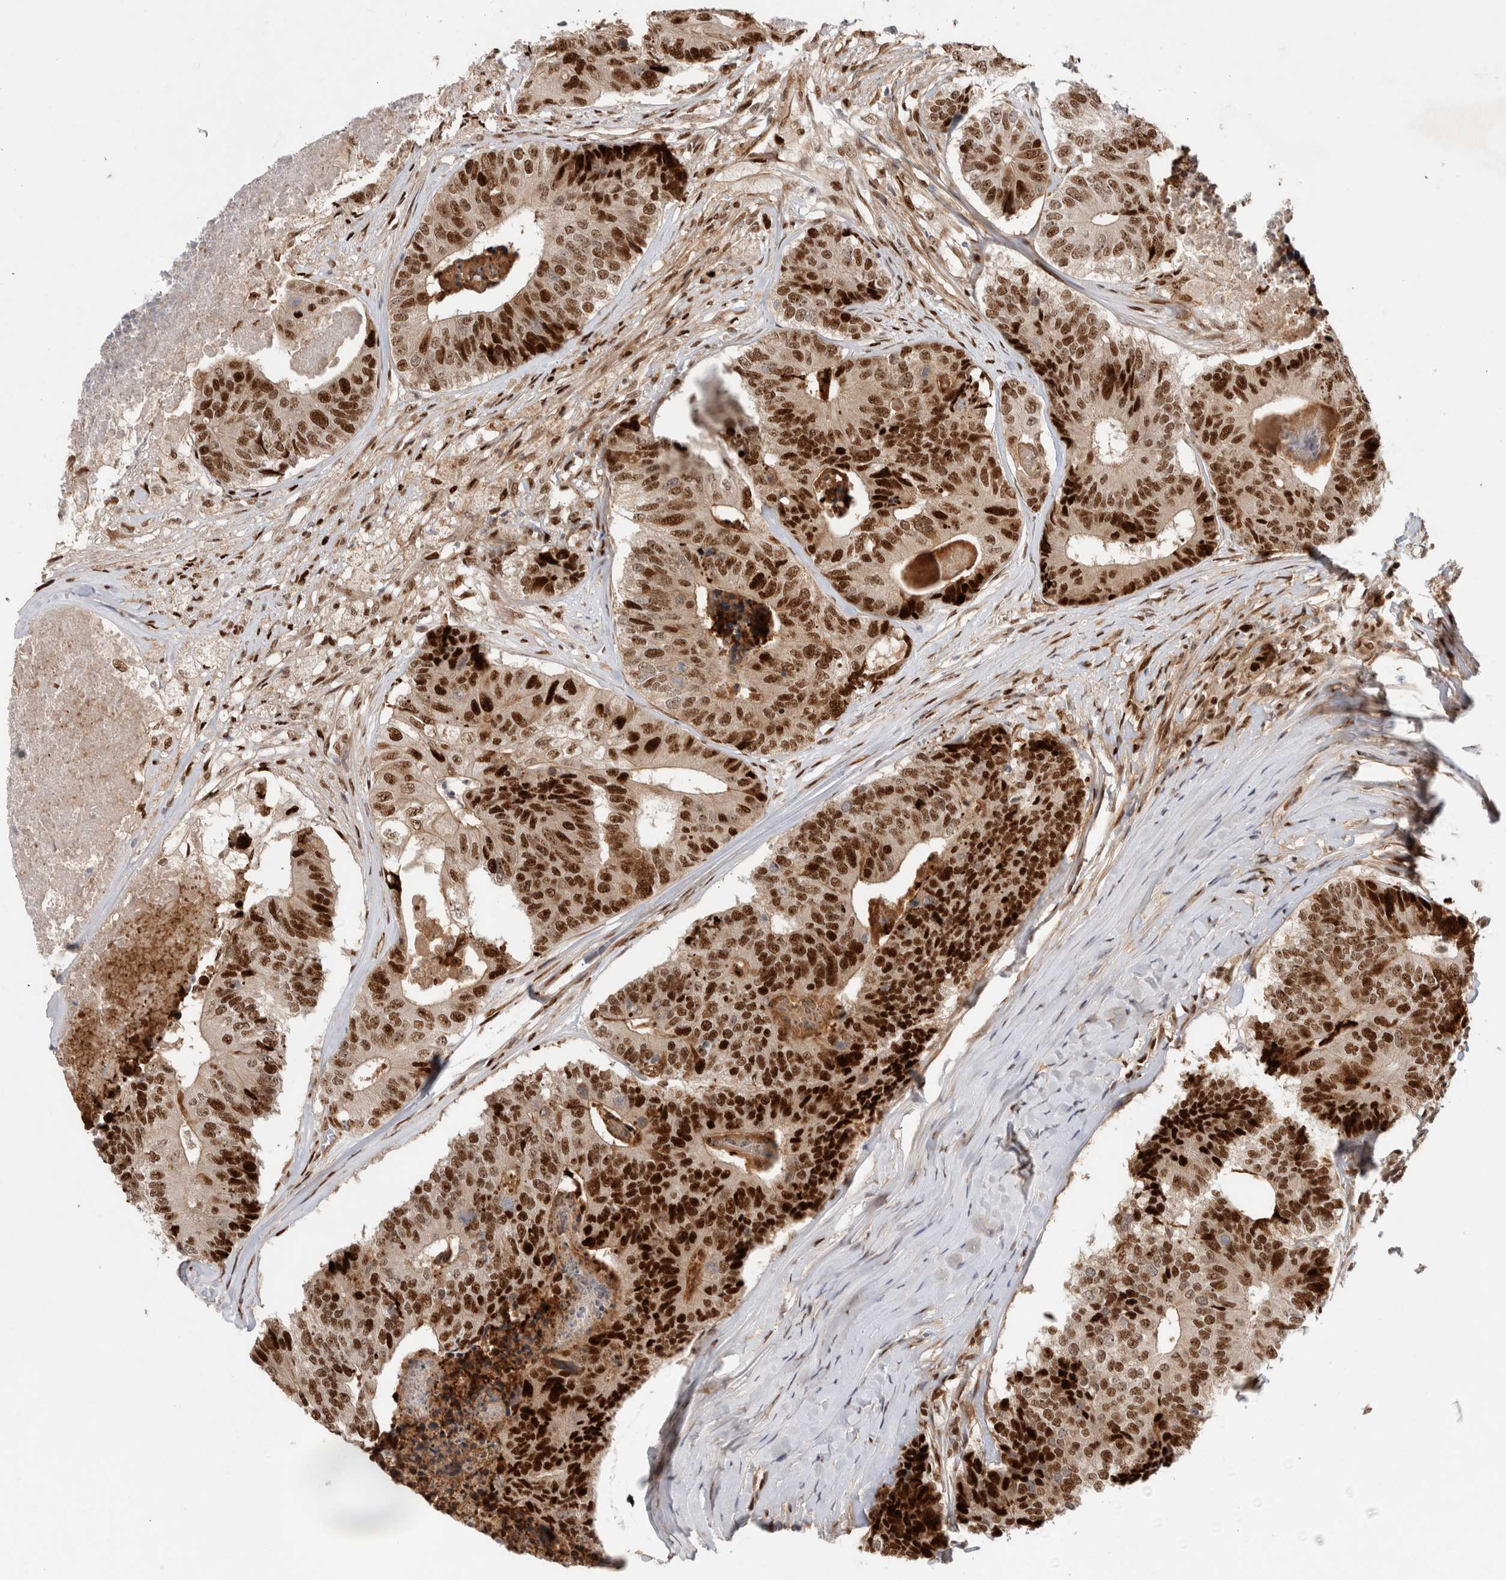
{"staining": {"intensity": "strong", "quantity": ">75%", "location": "nuclear"}, "tissue": "colorectal cancer", "cell_type": "Tumor cells", "image_type": "cancer", "snomed": [{"axis": "morphology", "description": "Adenocarcinoma, NOS"}, {"axis": "topography", "description": "Colon"}], "caption": "Colorectal cancer stained with DAB IHC exhibits high levels of strong nuclear staining in approximately >75% of tumor cells. (brown staining indicates protein expression, while blue staining denotes nuclei).", "gene": "TCF4", "patient": {"sex": "female", "age": 67}}